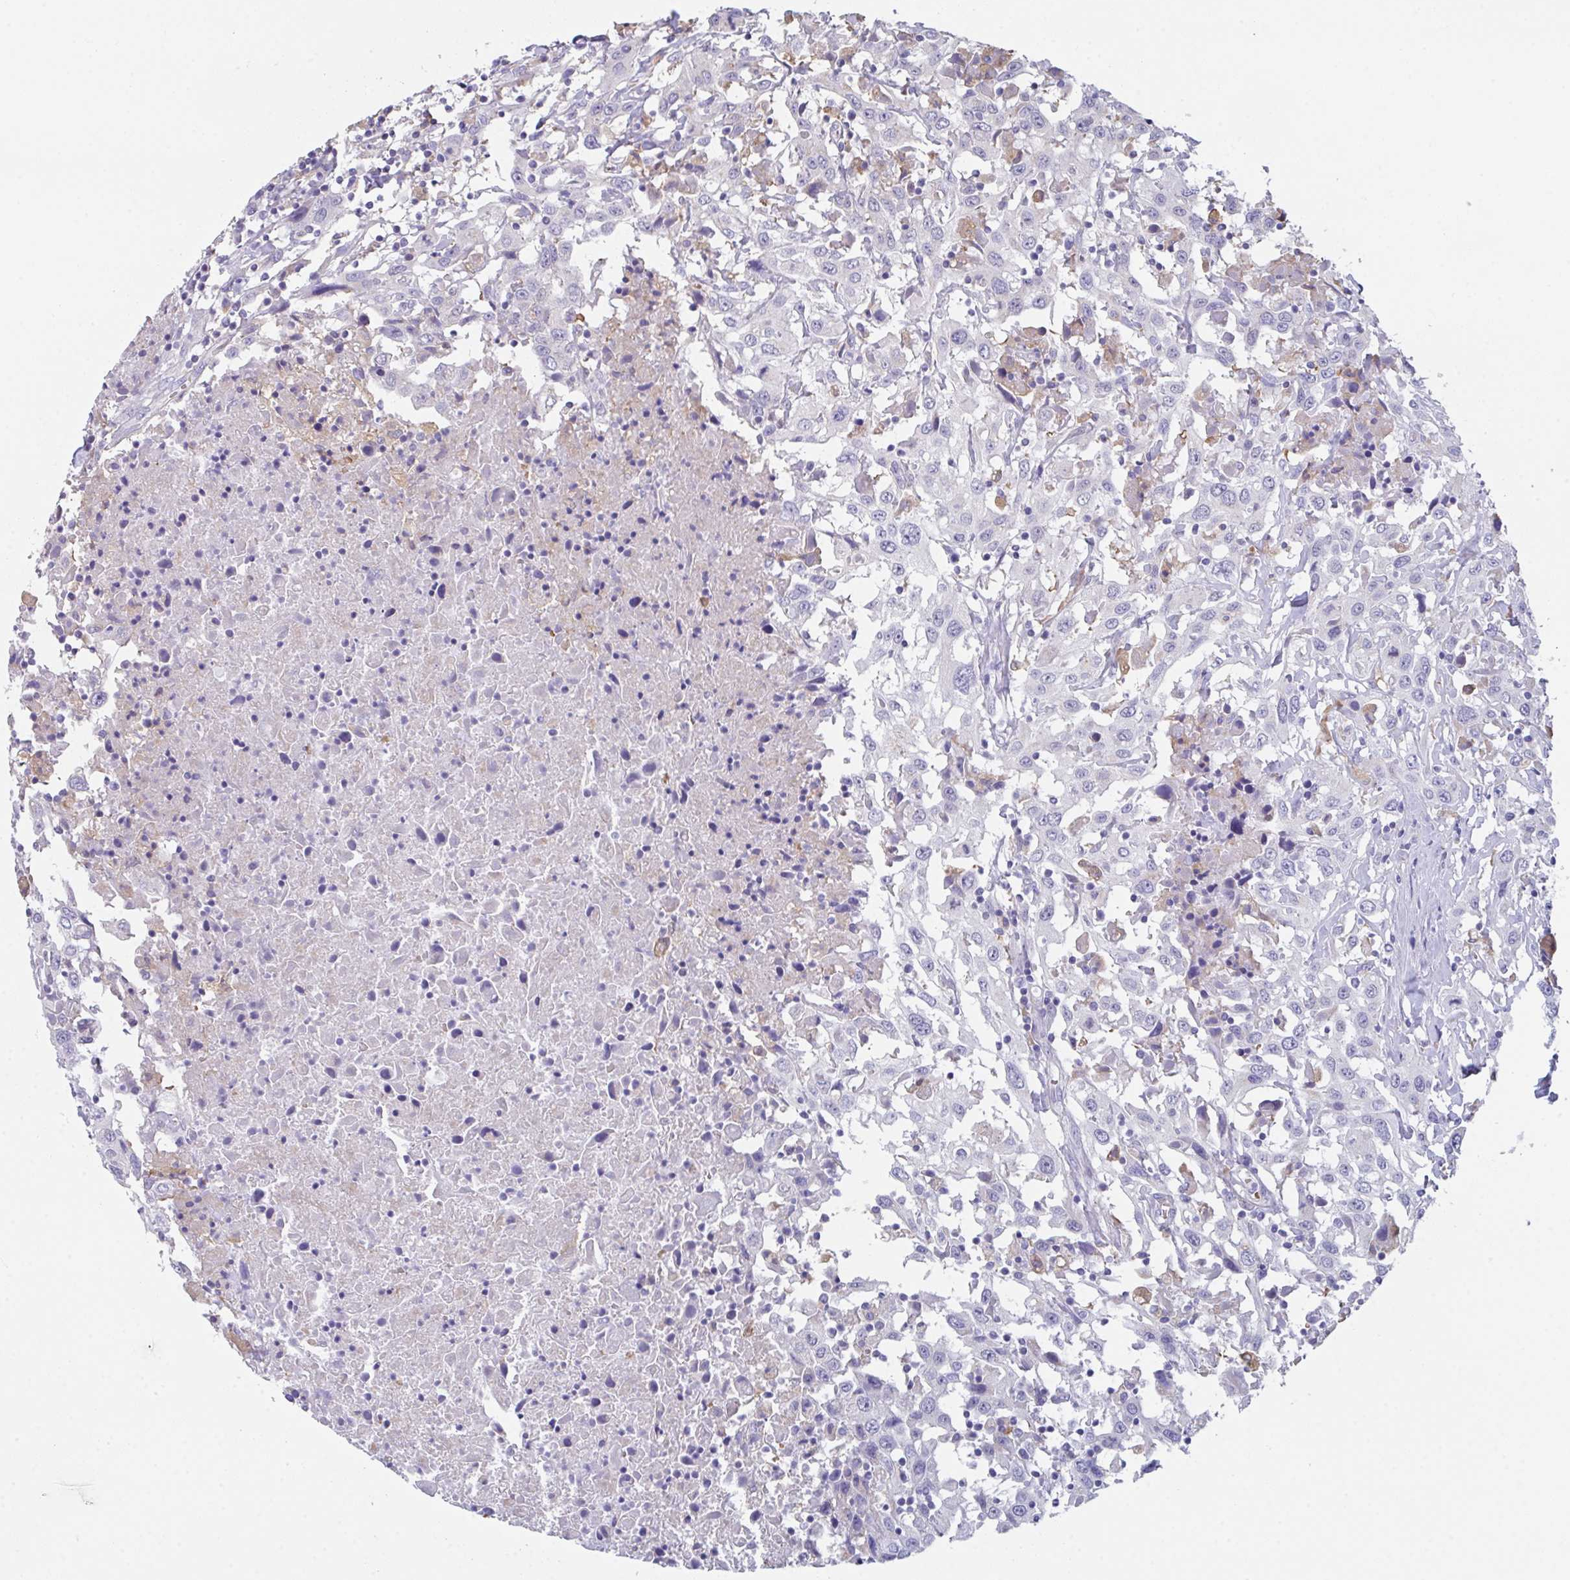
{"staining": {"intensity": "negative", "quantity": "none", "location": "none"}, "tissue": "urothelial cancer", "cell_type": "Tumor cells", "image_type": "cancer", "snomed": [{"axis": "morphology", "description": "Urothelial carcinoma, High grade"}, {"axis": "topography", "description": "Urinary bladder"}], "caption": "This is an IHC histopathology image of urothelial cancer. There is no positivity in tumor cells.", "gene": "TFAP2C", "patient": {"sex": "male", "age": 61}}